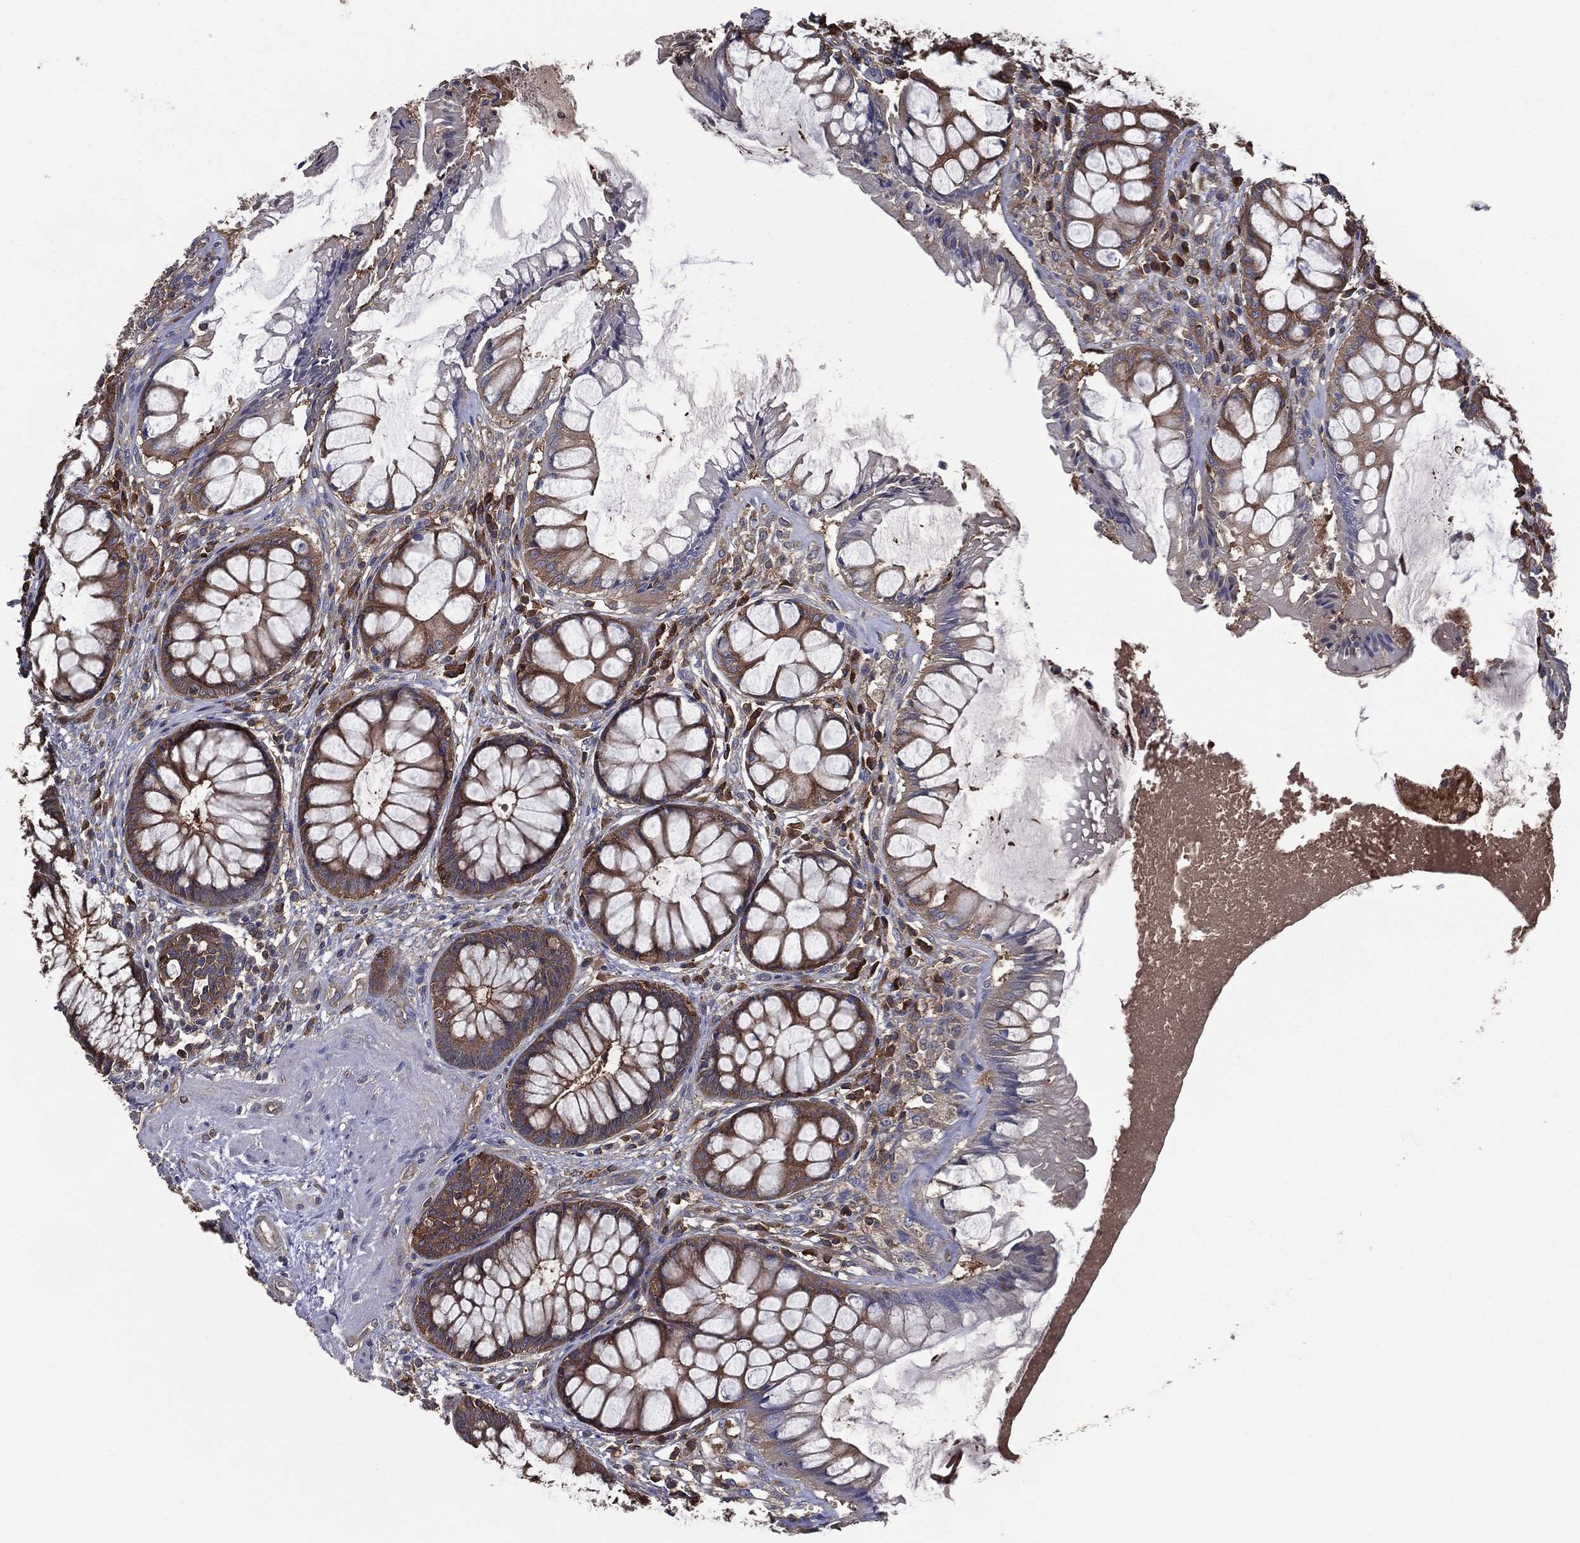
{"staining": {"intensity": "moderate", "quantity": ">75%", "location": "cytoplasmic/membranous"}, "tissue": "rectum", "cell_type": "Glandular cells", "image_type": "normal", "snomed": [{"axis": "morphology", "description": "Normal tissue, NOS"}, {"axis": "topography", "description": "Rectum"}], "caption": "Immunohistochemical staining of benign human rectum displays moderate cytoplasmic/membranous protein expression in about >75% of glandular cells. Nuclei are stained in blue.", "gene": "SARS1", "patient": {"sex": "female", "age": 58}}